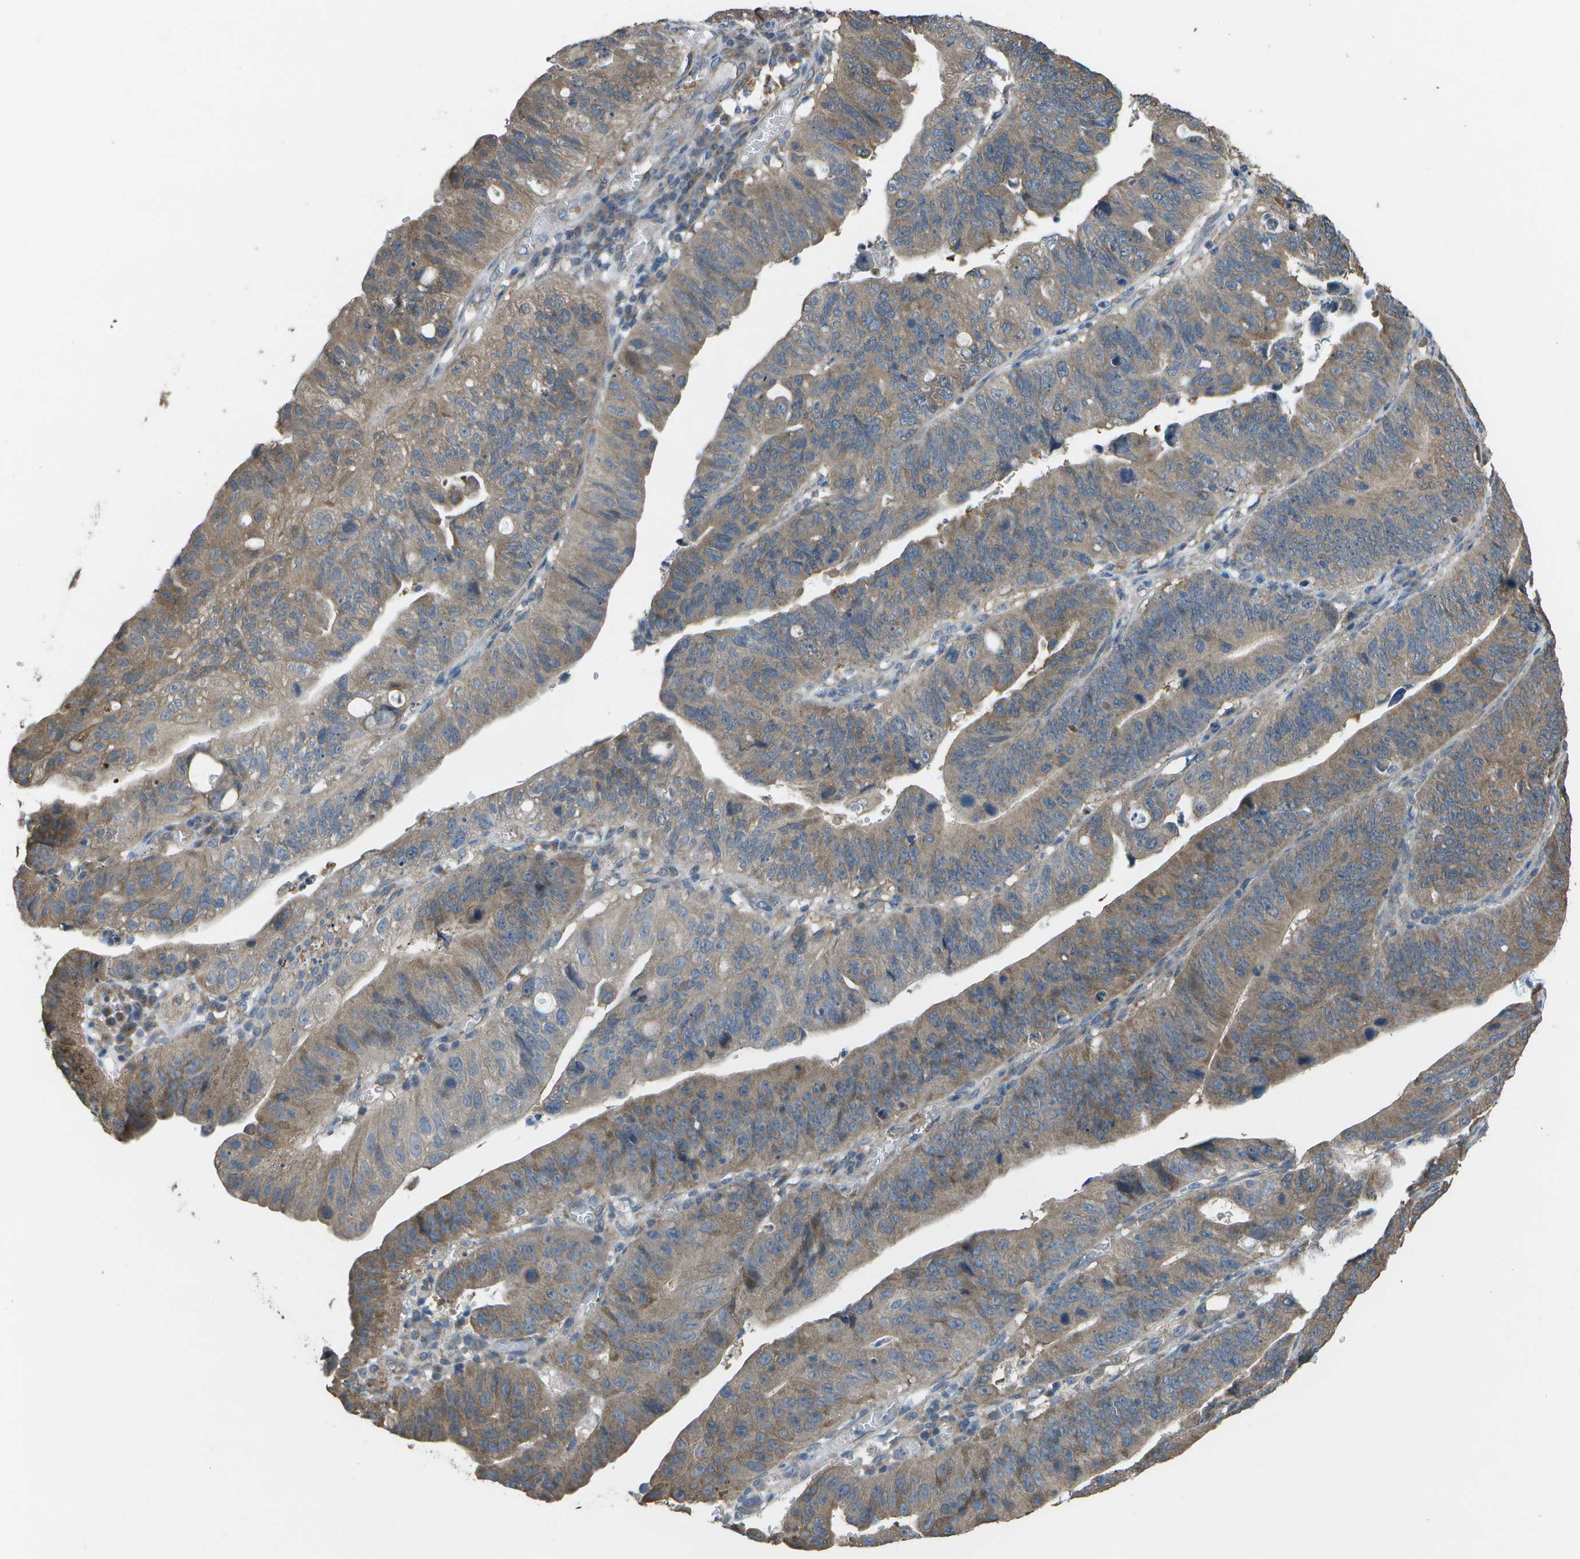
{"staining": {"intensity": "weak", "quantity": ">75%", "location": "cytoplasmic/membranous"}, "tissue": "stomach cancer", "cell_type": "Tumor cells", "image_type": "cancer", "snomed": [{"axis": "morphology", "description": "Adenocarcinoma, NOS"}, {"axis": "topography", "description": "Stomach"}], "caption": "Brown immunohistochemical staining in stomach cancer (adenocarcinoma) demonstrates weak cytoplasmic/membranous expression in about >75% of tumor cells.", "gene": "CLNS1A", "patient": {"sex": "male", "age": 59}}